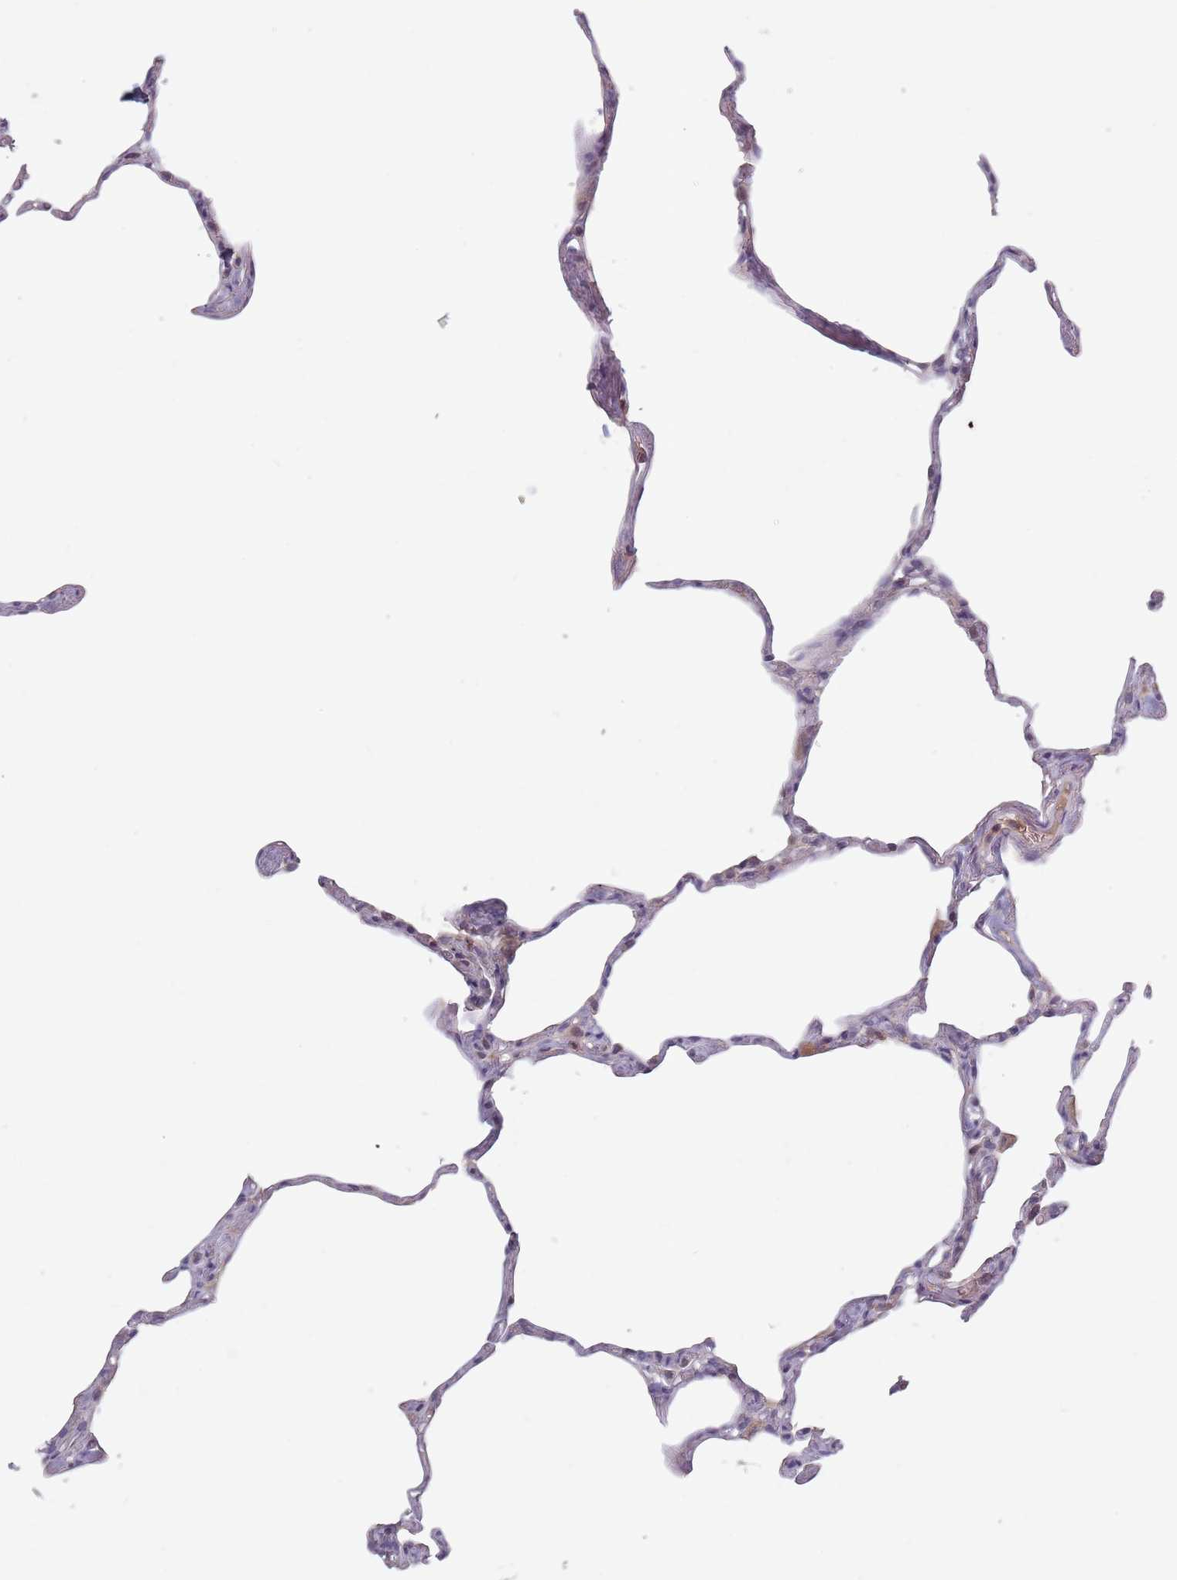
{"staining": {"intensity": "weak", "quantity": "<25%", "location": "cytoplasmic/membranous"}, "tissue": "lung", "cell_type": "Alveolar cells", "image_type": "normal", "snomed": [{"axis": "morphology", "description": "Normal tissue, NOS"}, {"axis": "topography", "description": "Lung"}], "caption": "IHC of benign human lung exhibits no staining in alveolar cells.", "gene": "ASB13", "patient": {"sex": "male", "age": 65}}